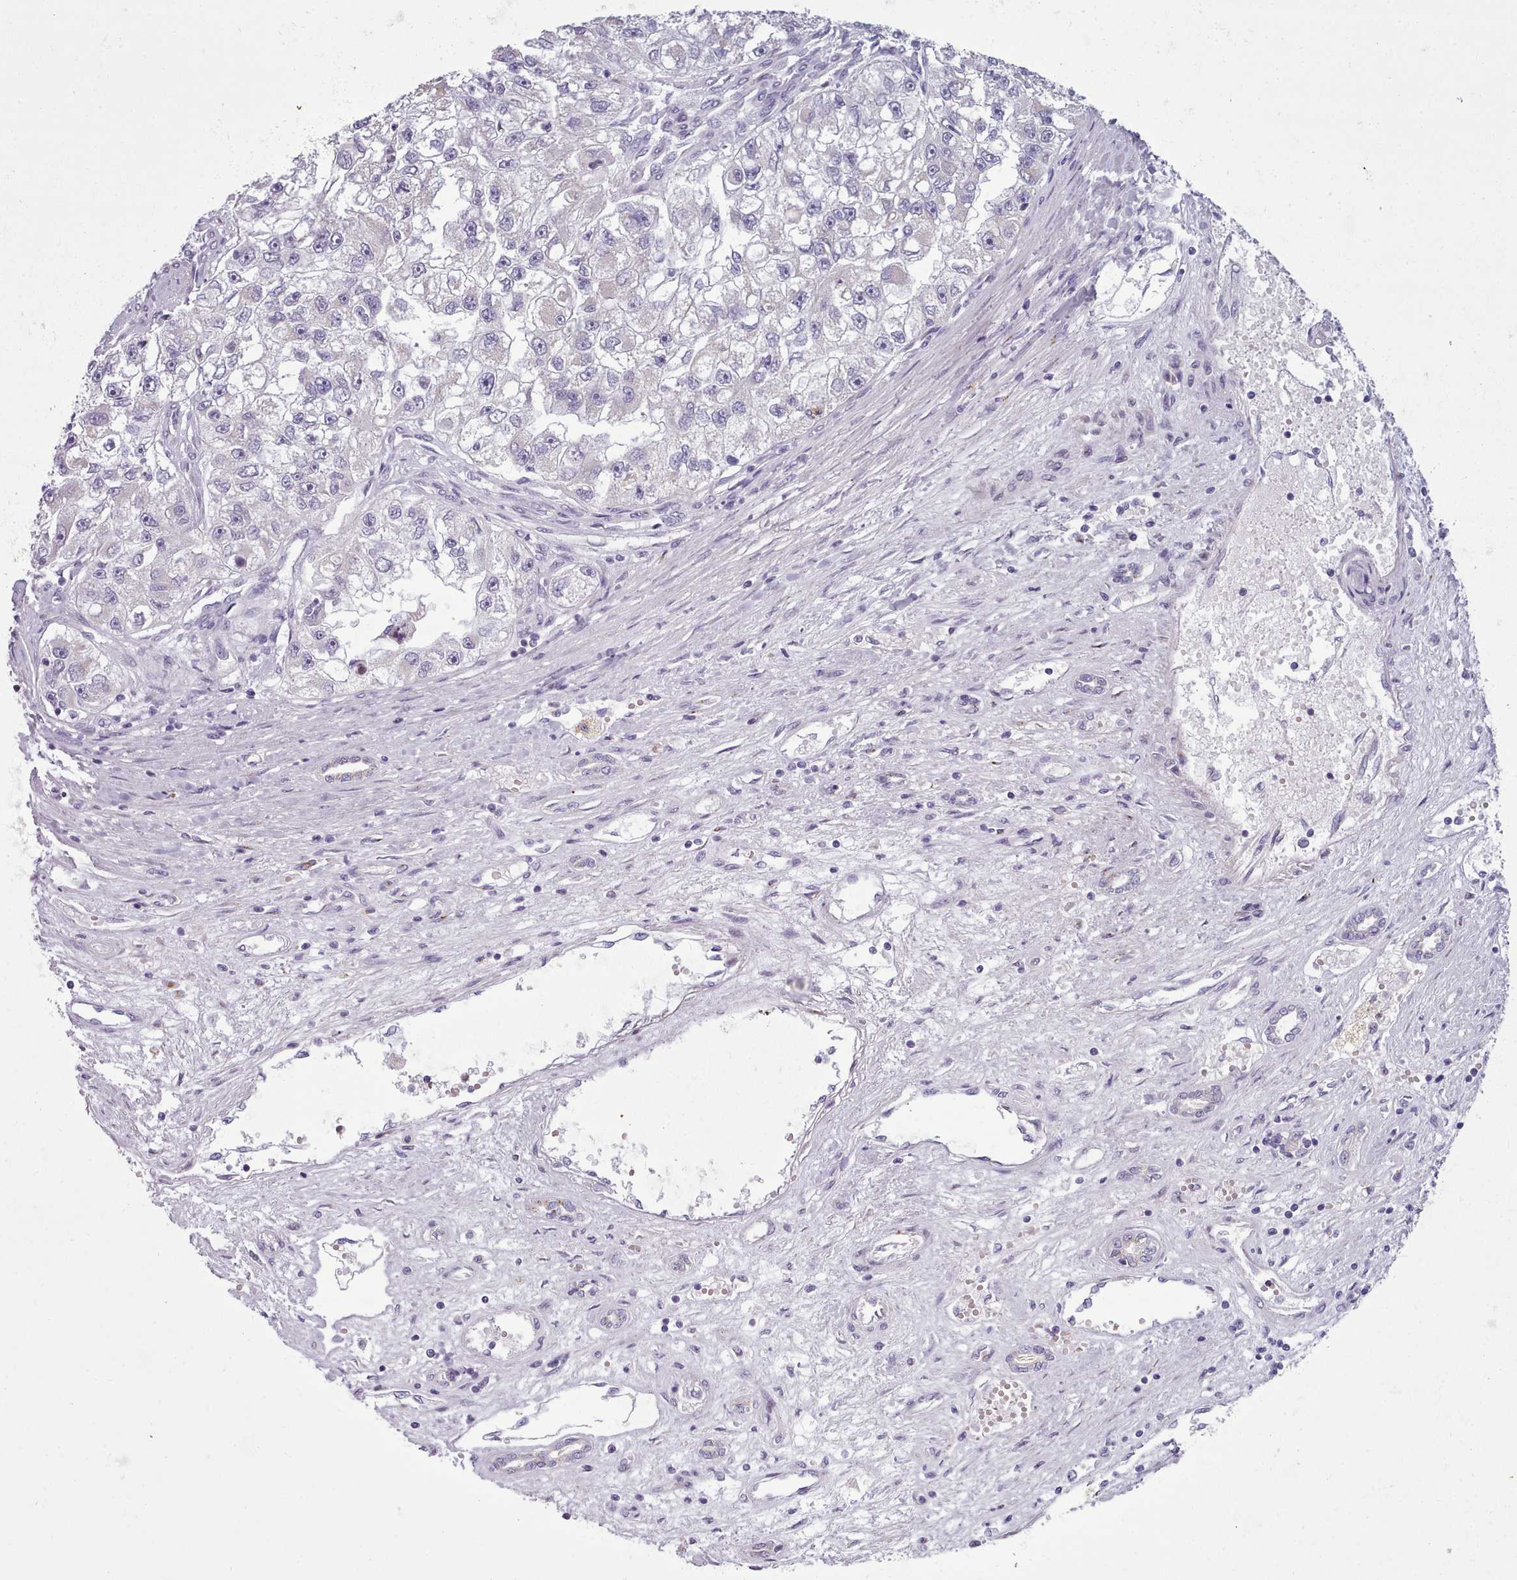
{"staining": {"intensity": "negative", "quantity": "none", "location": "none"}, "tissue": "renal cancer", "cell_type": "Tumor cells", "image_type": "cancer", "snomed": [{"axis": "morphology", "description": "Adenocarcinoma, NOS"}, {"axis": "topography", "description": "Kidney"}], "caption": "High power microscopy image of an immunohistochemistry histopathology image of renal cancer, revealing no significant staining in tumor cells.", "gene": "SLC52A3", "patient": {"sex": "male", "age": 63}}